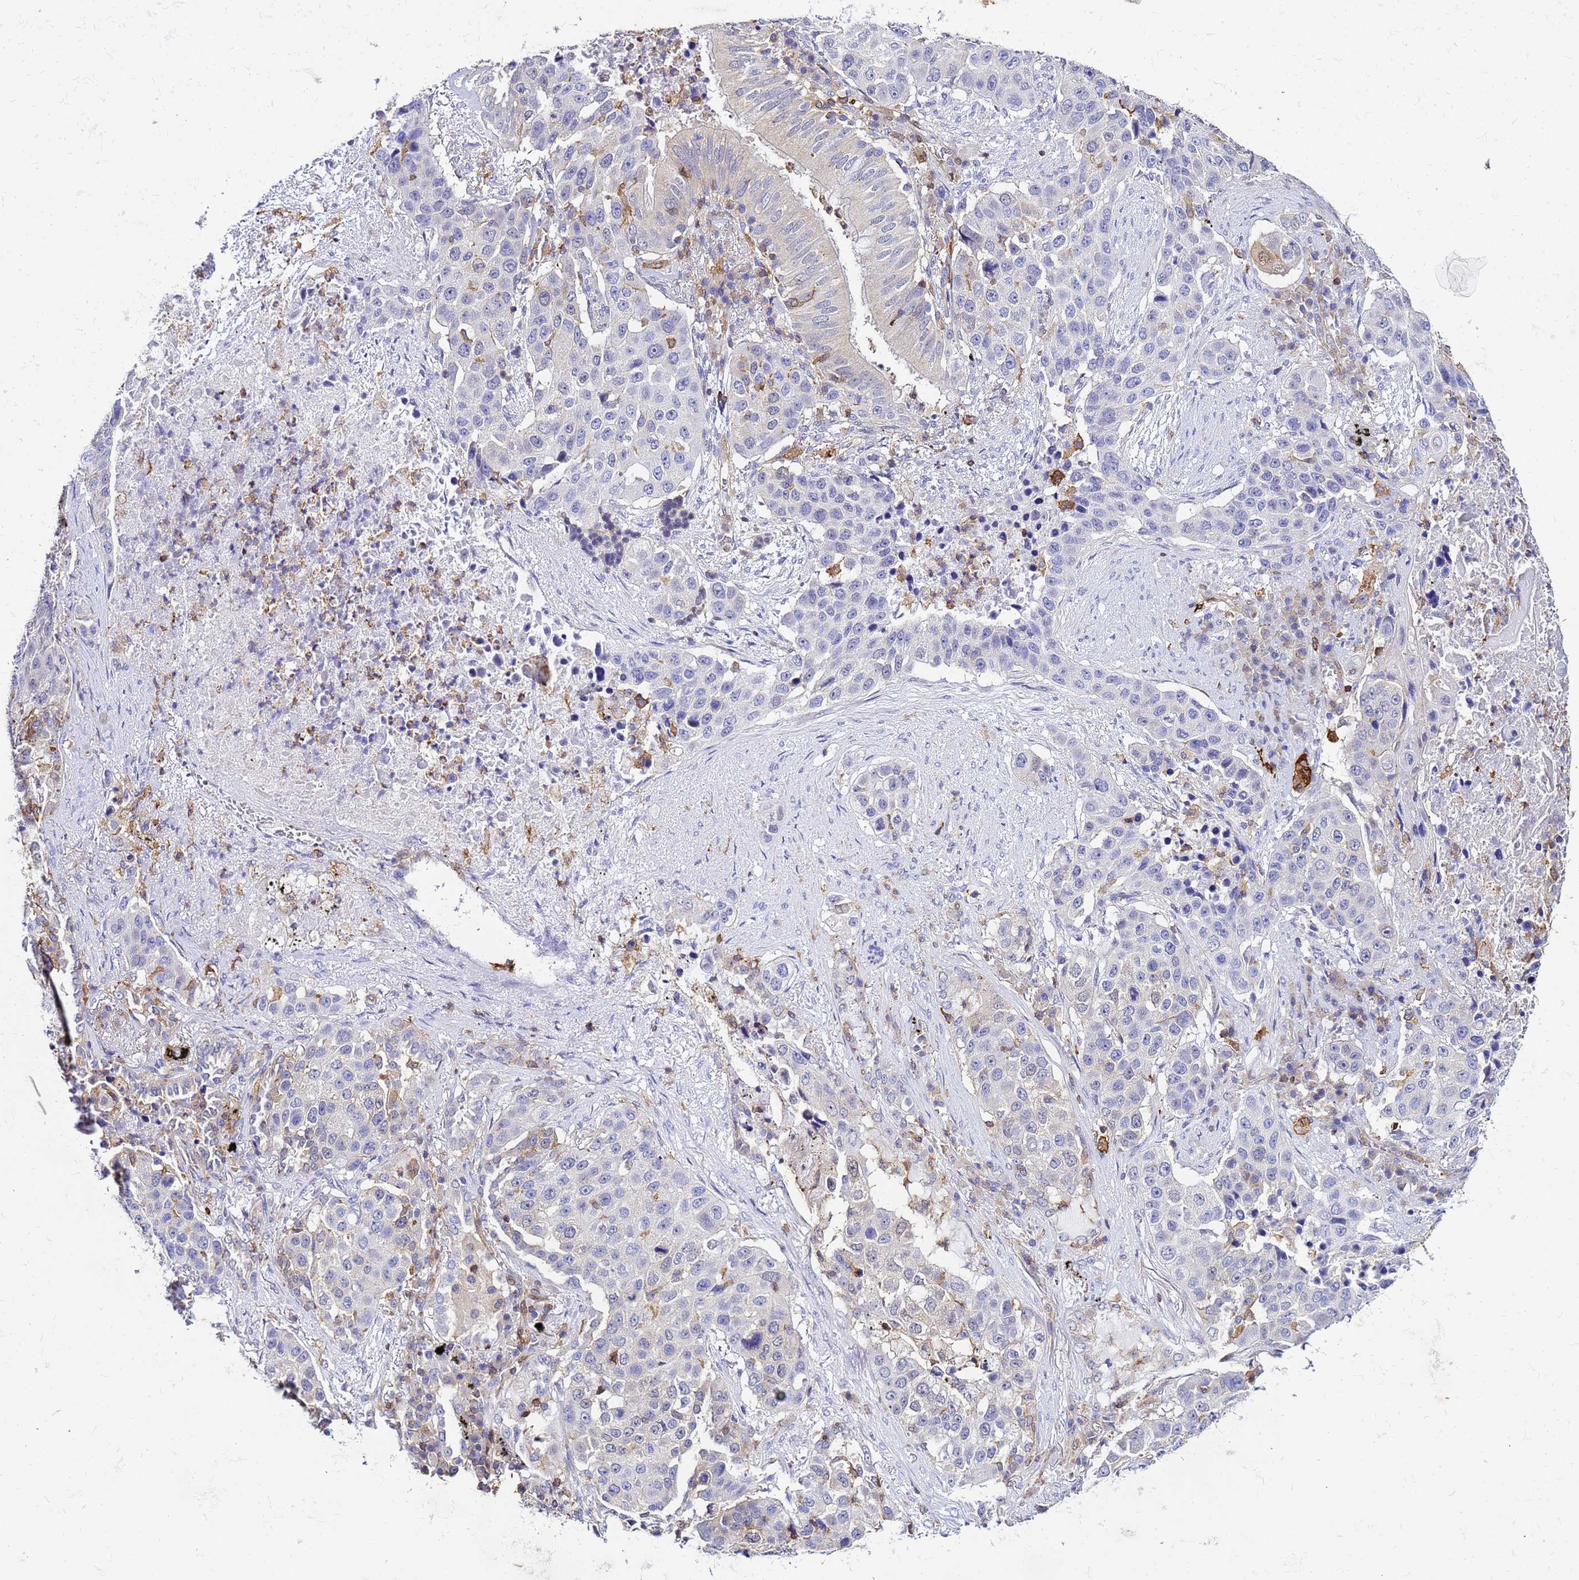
{"staining": {"intensity": "negative", "quantity": "none", "location": "none"}, "tissue": "lung cancer", "cell_type": "Tumor cells", "image_type": "cancer", "snomed": [{"axis": "morphology", "description": "Squamous cell carcinoma, NOS"}, {"axis": "topography", "description": "Lung"}], "caption": "Image shows no significant protein expression in tumor cells of lung cancer.", "gene": "DBNDD2", "patient": {"sex": "female", "age": 63}}